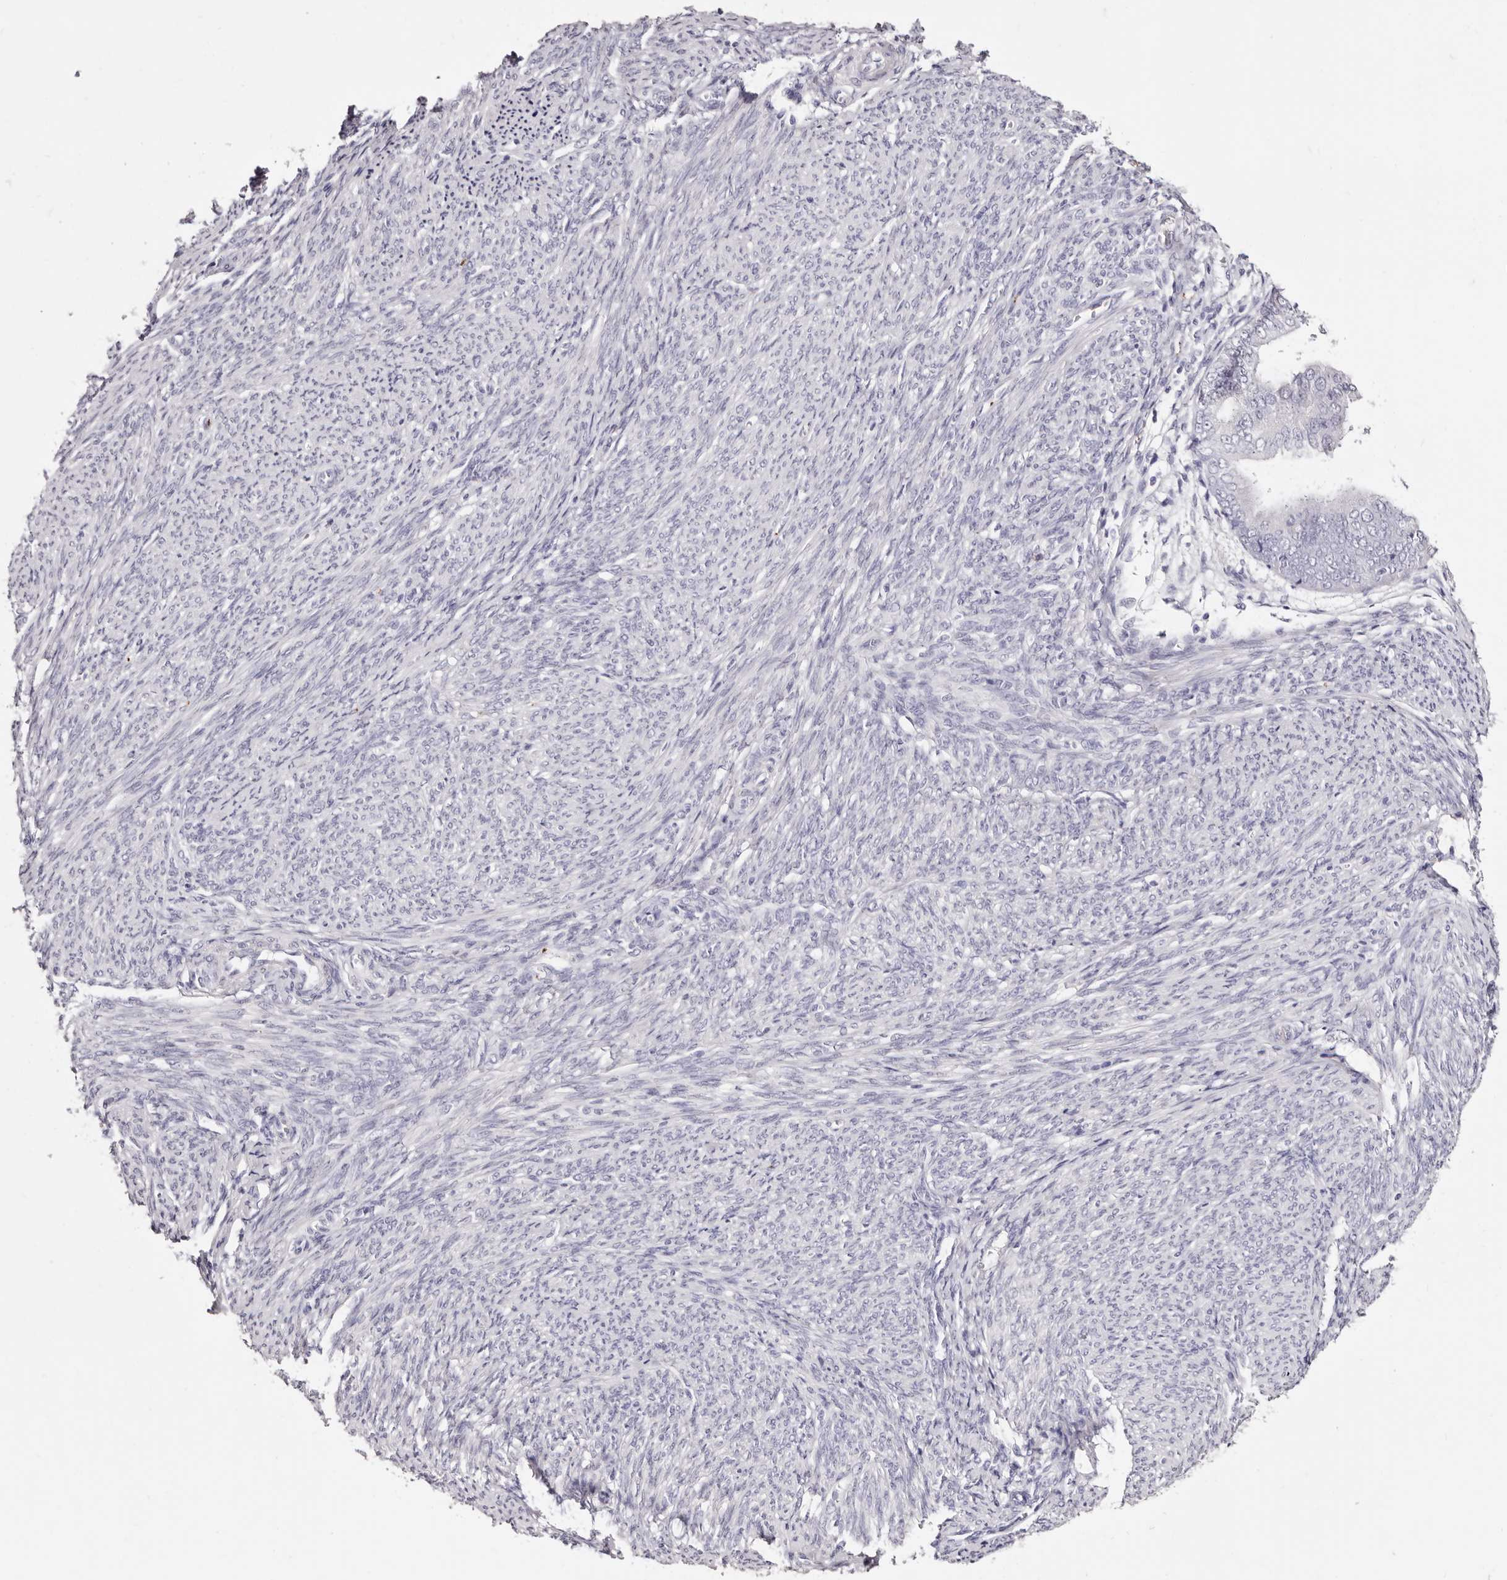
{"staining": {"intensity": "negative", "quantity": "none", "location": "none"}, "tissue": "endometrial cancer", "cell_type": "Tumor cells", "image_type": "cancer", "snomed": [{"axis": "morphology", "description": "Adenocarcinoma, NOS"}, {"axis": "topography", "description": "Endometrium"}], "caption": "Immunohistochemistry micrograph of adenocarcinoma (endometrial) stained for a protein (brown), which shows no expression in tumor cells. (DAB IHC, high magnification).", "gene": "PF4", "patient": {"sex": "female", "age": 63}}